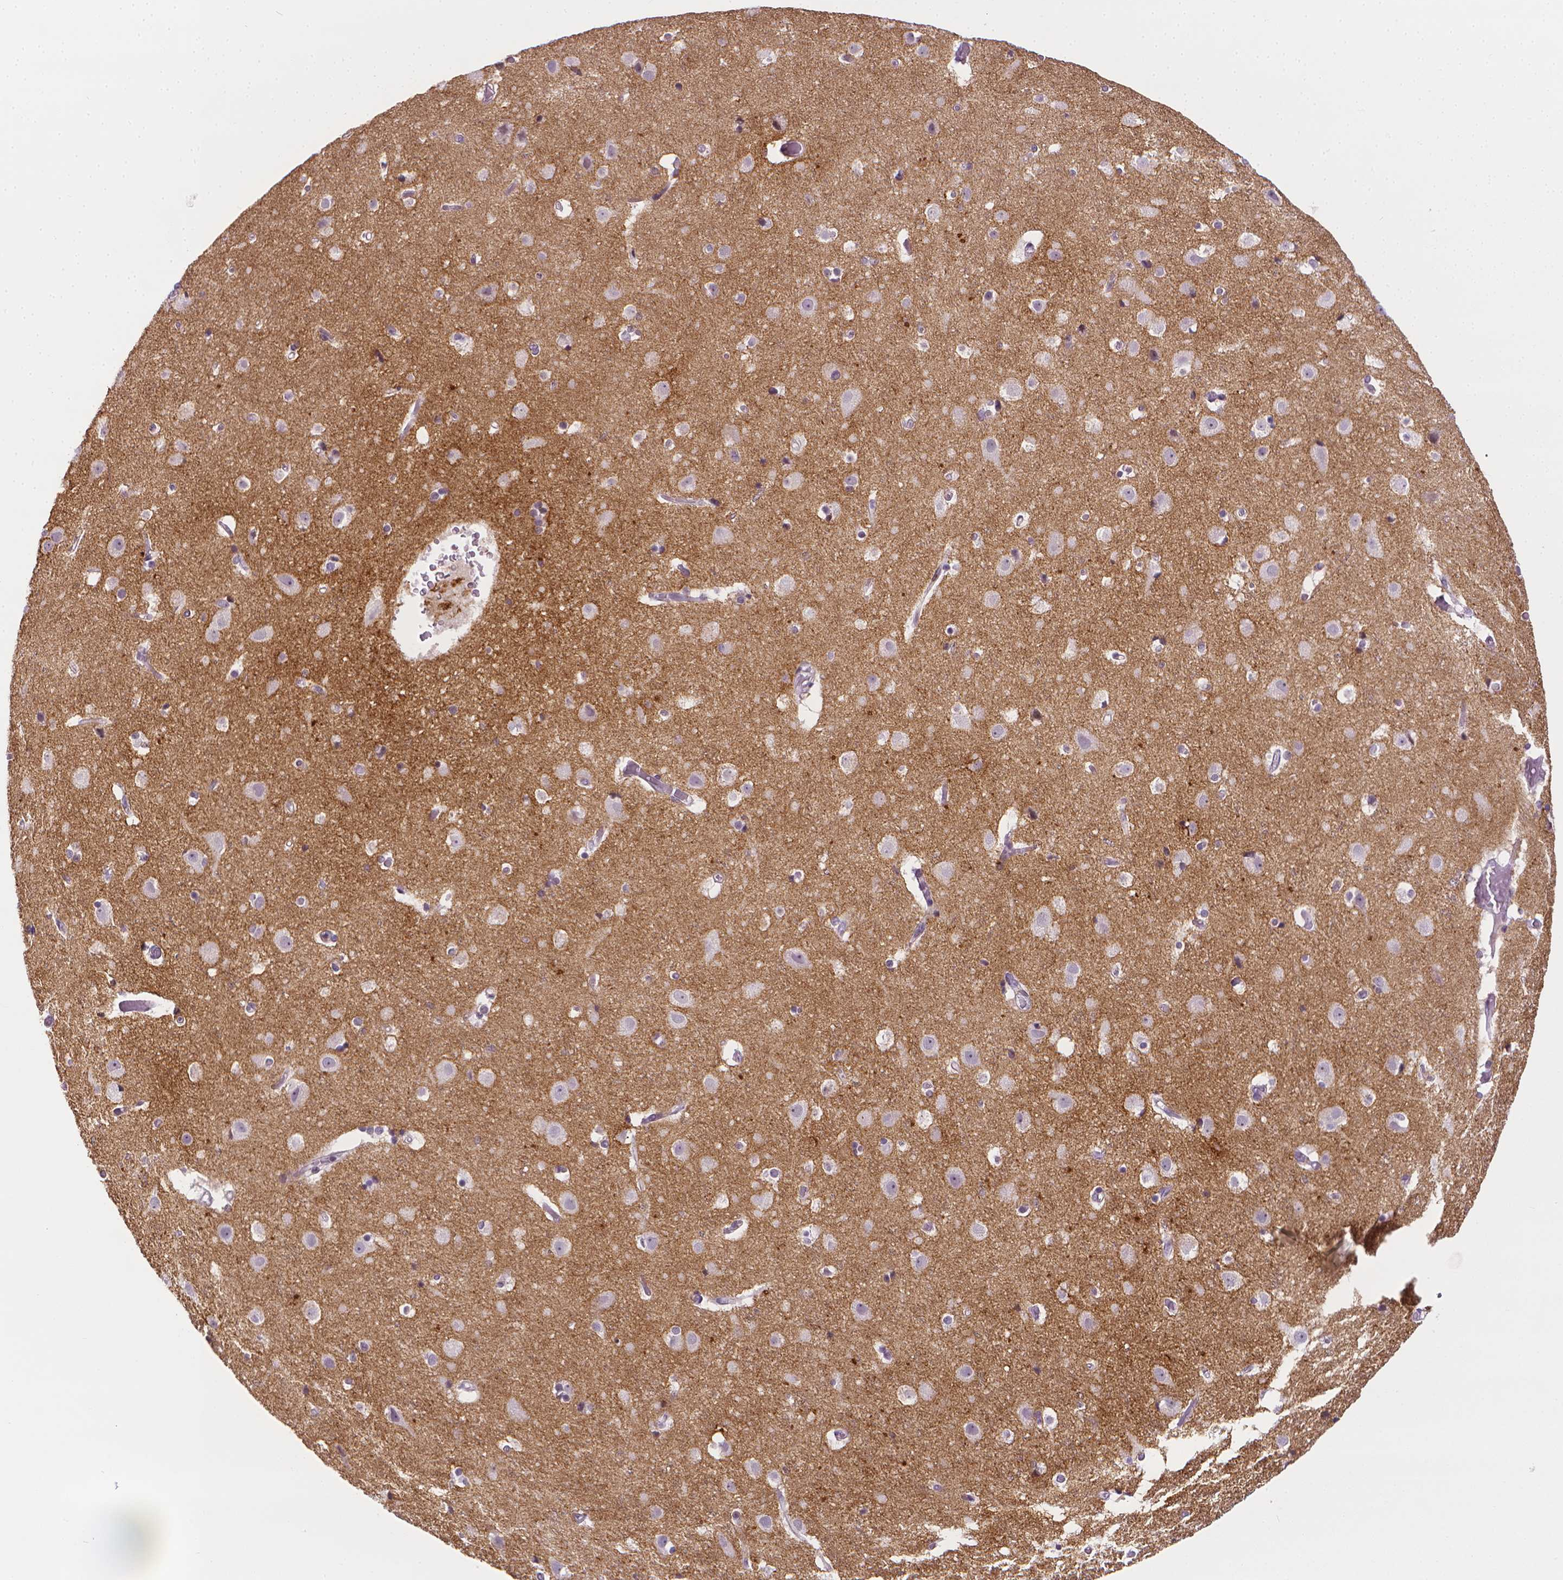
{"staining": {"intensity": "negative", "quantity": "none", "location": "none"}, "tissue": "cerebral cortex", "cell_type": "Endothelial cells", "image_type": "normal", "snomed": [{"axis": "morphology", "description": "Normal tissue, NOS"}, {"axis": "topography", "description": "Cerebral cortex"}], "caption": "This is a histopathology image of immunohistochemistry staining of normal cerebral cortex, which shows no staining in endothelial cells.", "gene": "NCAN", "patient": {"sex": "female", "age": 52}}